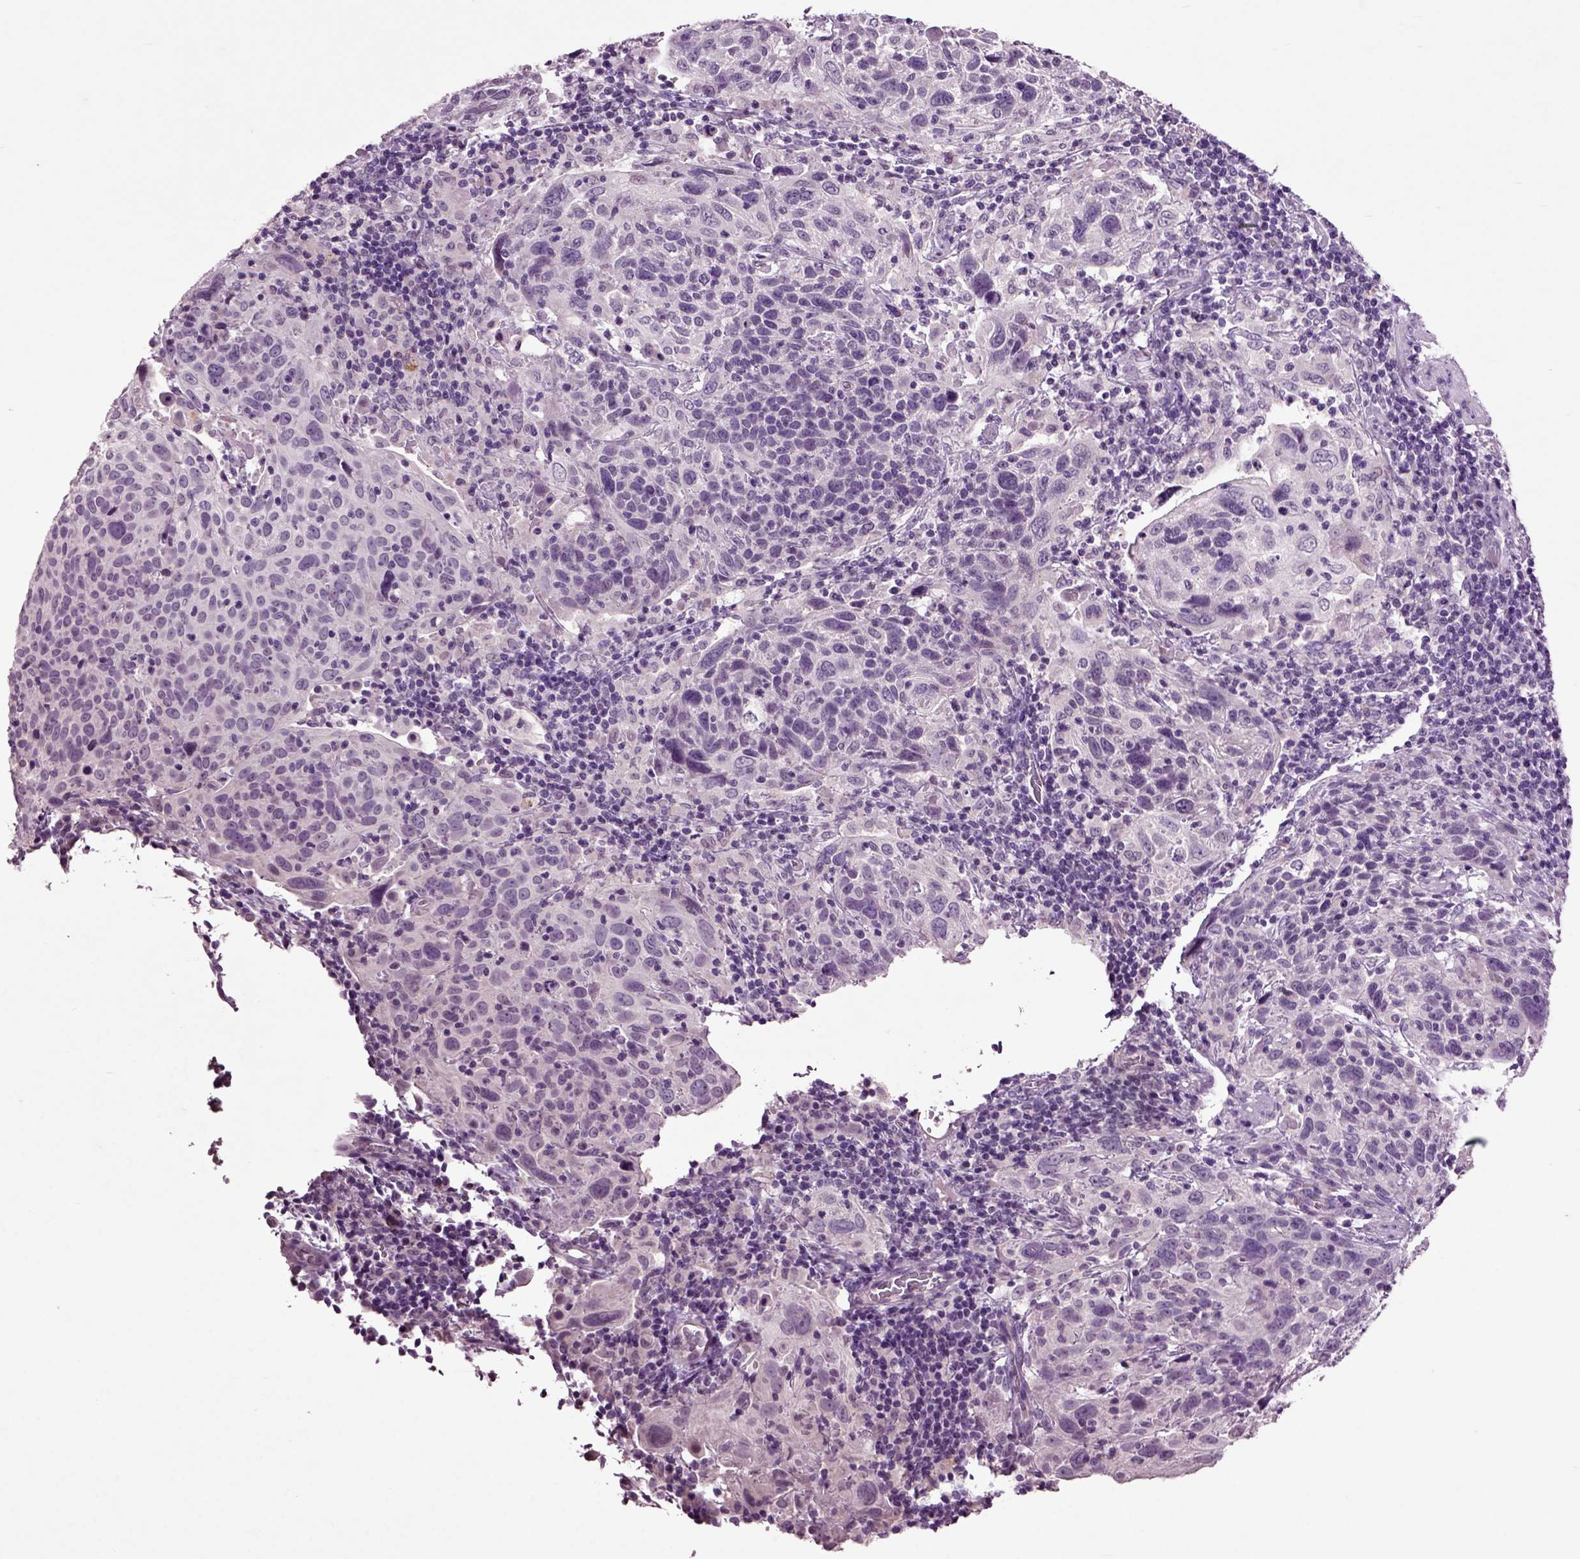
{"staining": {"intensity": "negative", "quantity": "none", "location": "none"}, "tissue": "cervical cancer", "cell_type": "Tumor cells", "image_type": "cancer", "snomed": [{"axis": "morphology", "description": "Squamous cell carcinoma, NOS"}, {"axis": "topography", "description": "Cervix"}], "caption": "High magnification brightfield microscopy of squamous cell carcinoma (cervical) stained with DAB (3,3'-diaminobenzidine) (brown) and counterstained with hematoxylin (blue): tumor cells show no significant expression.", "gene": "CRHR1", "patient": {"sex": "female", "age": 61}}